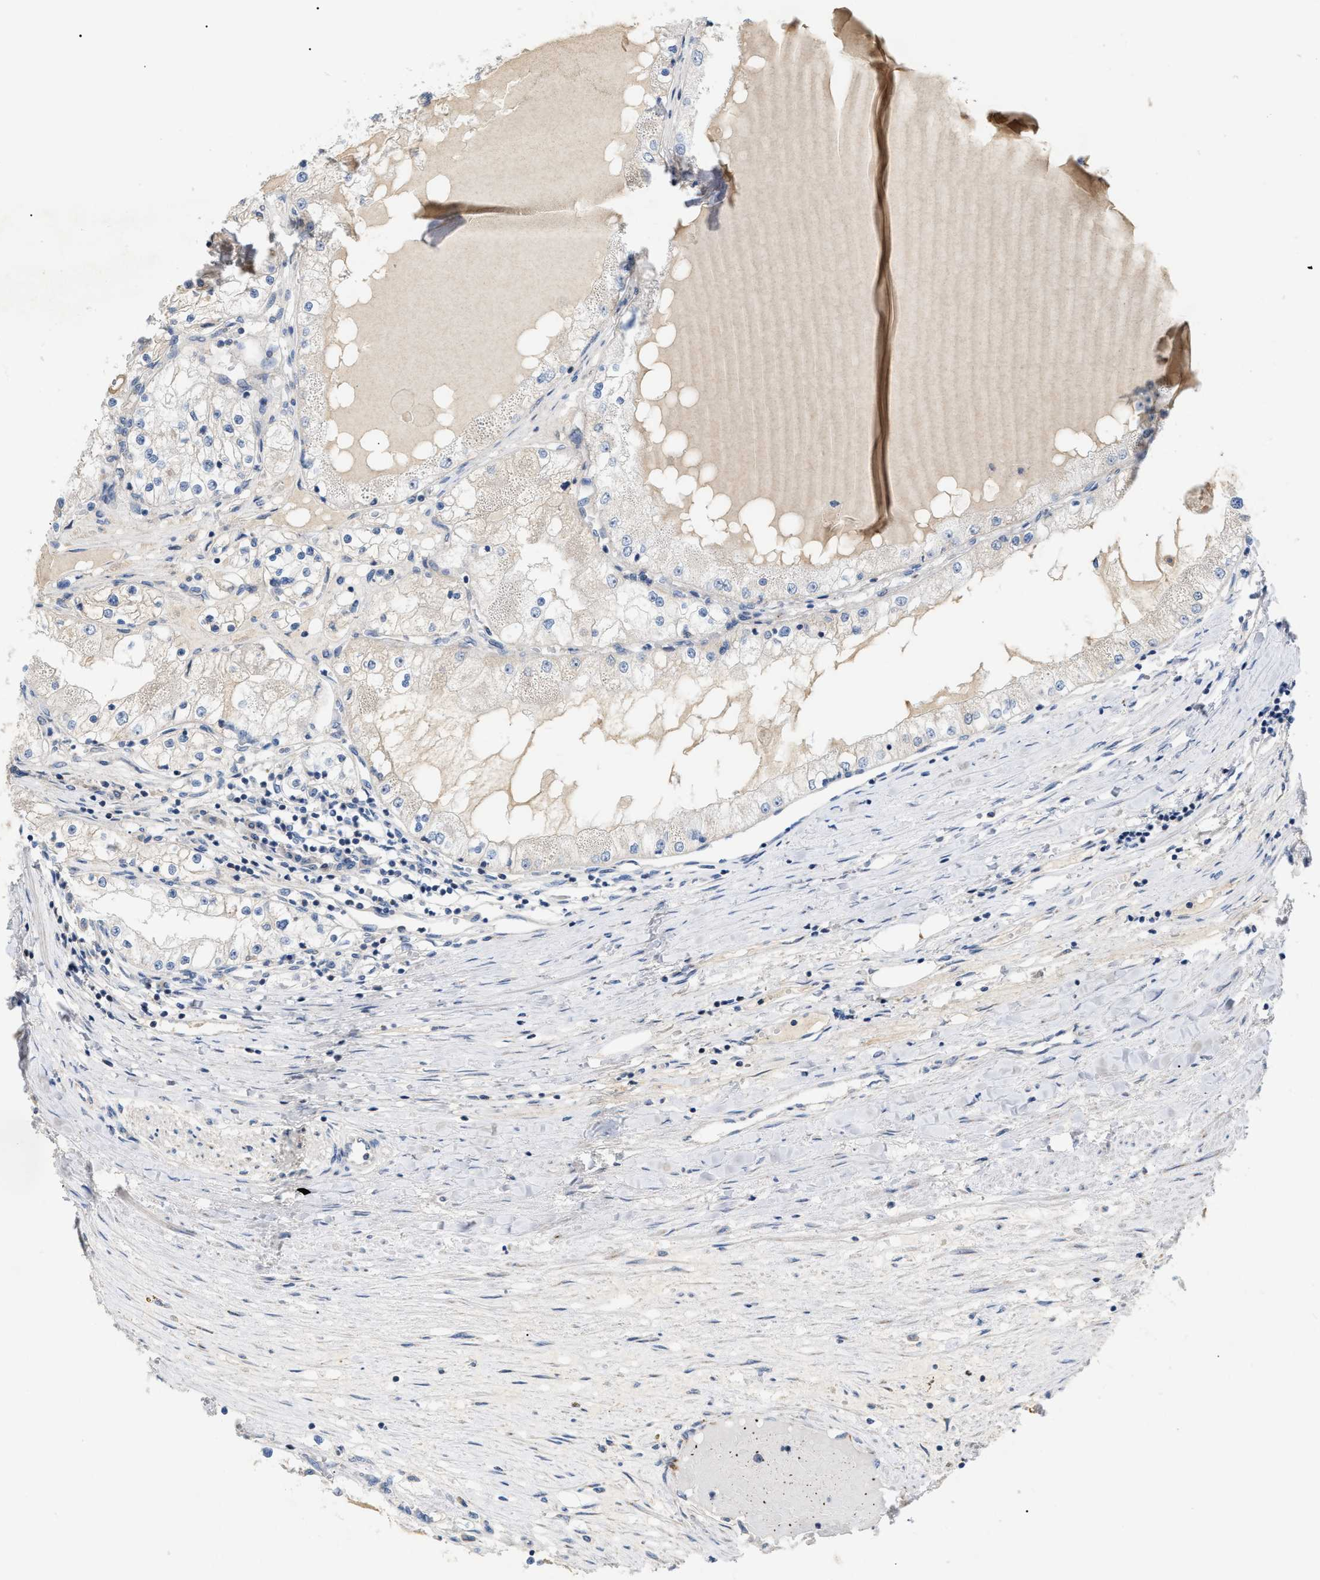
{"staining": {"intensity": "negative", "quantity": "none", "location": "none"}, "tissue": "renal cancer", "cell_type": "Tumor cells", "image_type": "cancer", "snomed": [{"axis": "morphology", "description": "Adenocarcinoma, NOS"}, {"axis": "topography", "description": "Kidney"}], "caption": "Renal adenocarcinoma stained for a protein using immunohistochemistry (IHC) displays no expression tumor cells.", "gene": "DHX58", "patient": {"sex": "male", "age": 68}}